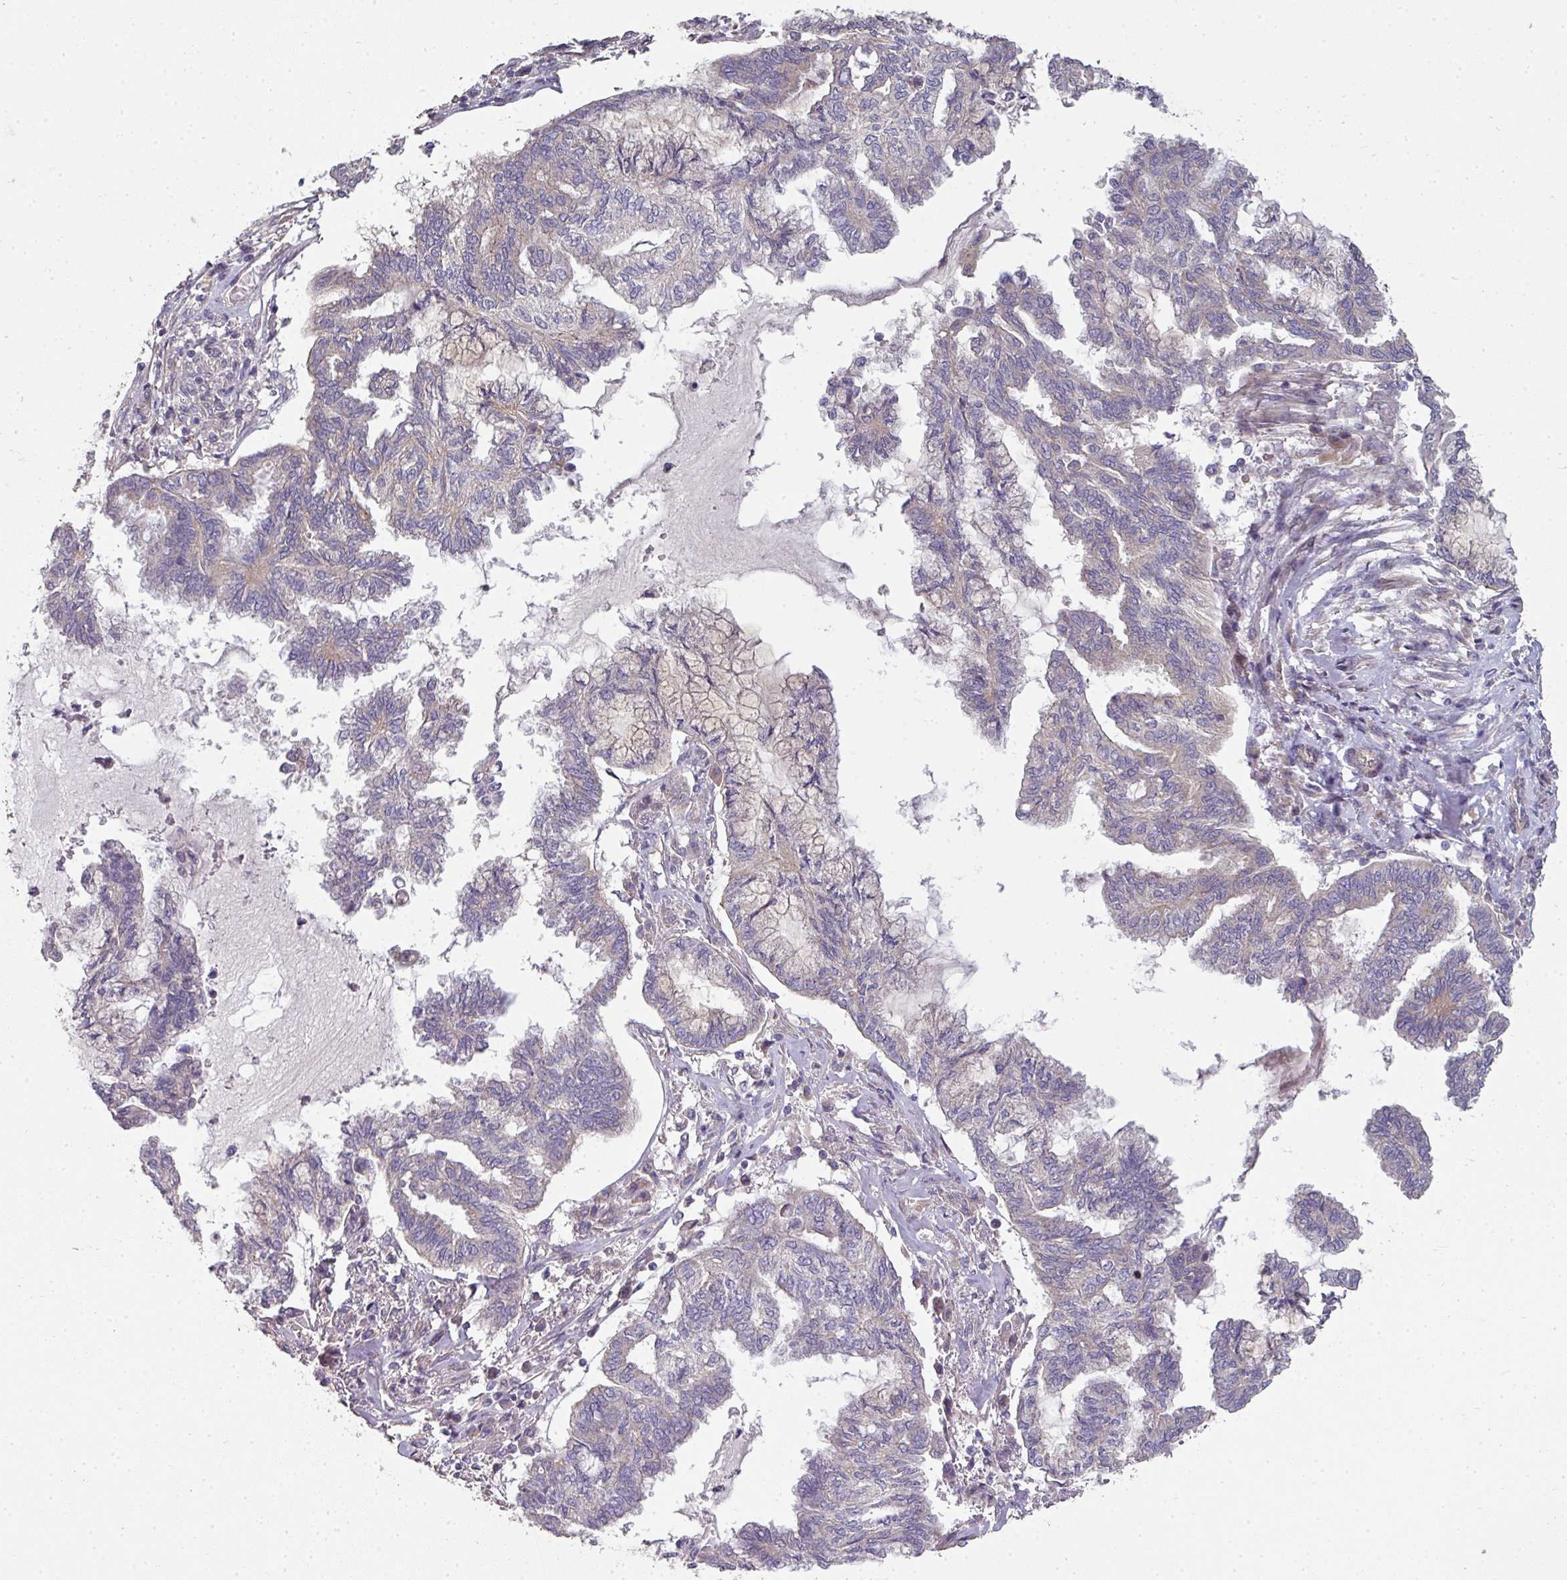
{"staining": {"intensity": "negative", "quantity": "none", "location": "none"}, "tissue": "endometrial cancer", "cell_type": "Tumor cells", "image_type": "cancer", "snomed": [{"axis": "morphology", "description": "Adenocarcinoma, NOS"}, {"axis": "topography", "description": "Endometrium"}], "caption": "There is no significant expression in tumor cells of endometrial adenocarcinoma.", "gene": "PCDH1", "patient": {"sex": "female", "age": 86}}